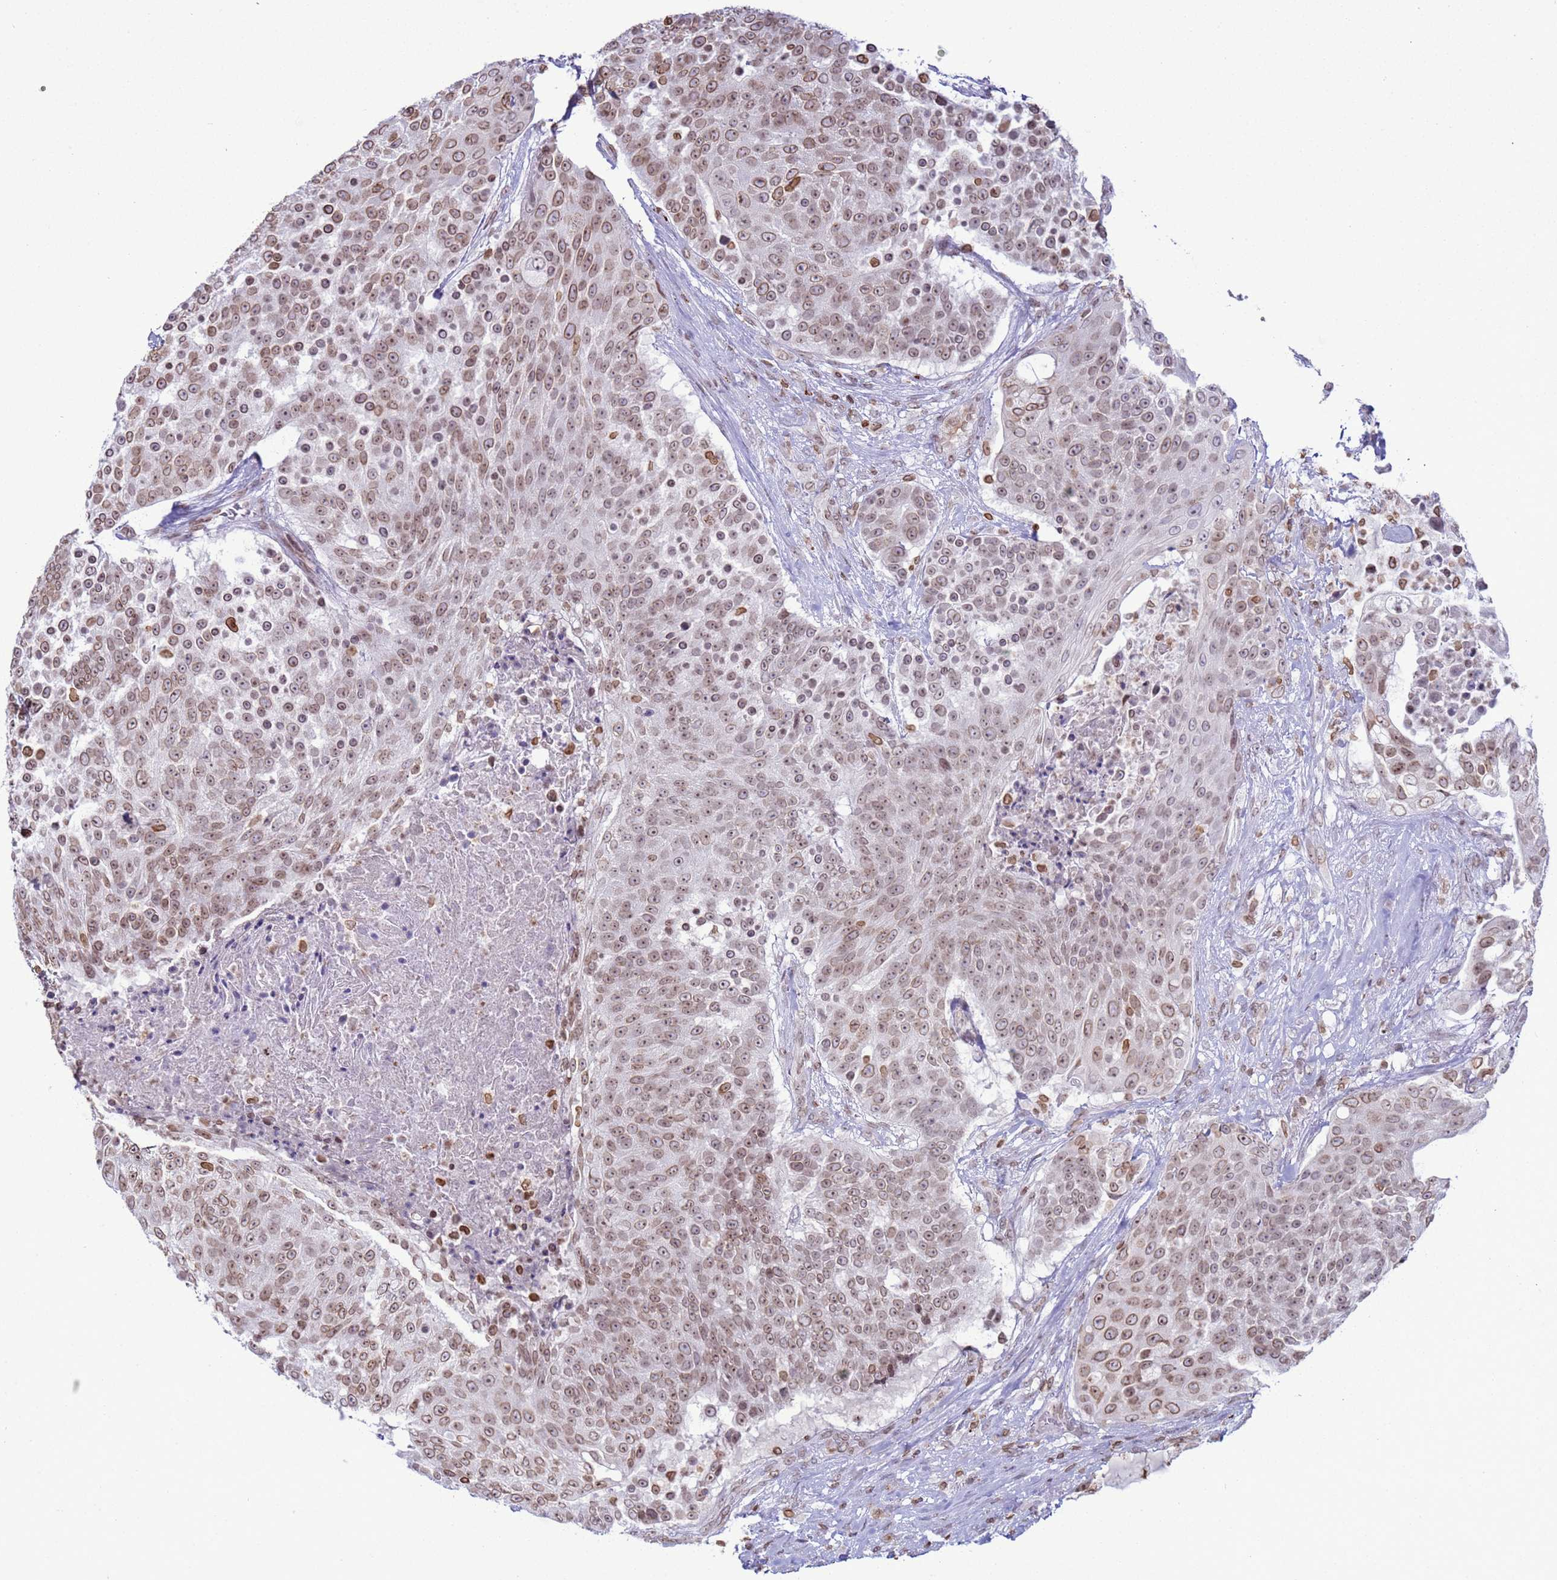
{"staining": {"intensity": "moderate", "quantity": ">75%", "location": "cytoplasmic/membranous,nuclear"}, "tissue": "urothelial cancer", "cell_type": "Tumor cells", "image_type": "cancer", "snomed": [{"axis": "morphology", "description": "Urothelial carcinoma, High grade"}, {"axis": "topography", "description": "Urinary bladder"}], "caption": "The photomicrograph displays staining of urothelial cancer, revealing moderate cytoplasmic/membranous and nuclear protein positivity (brown color) within tumor cells.", "gene": "DHX37", "patient": {"sex": "female", "age": 63}}